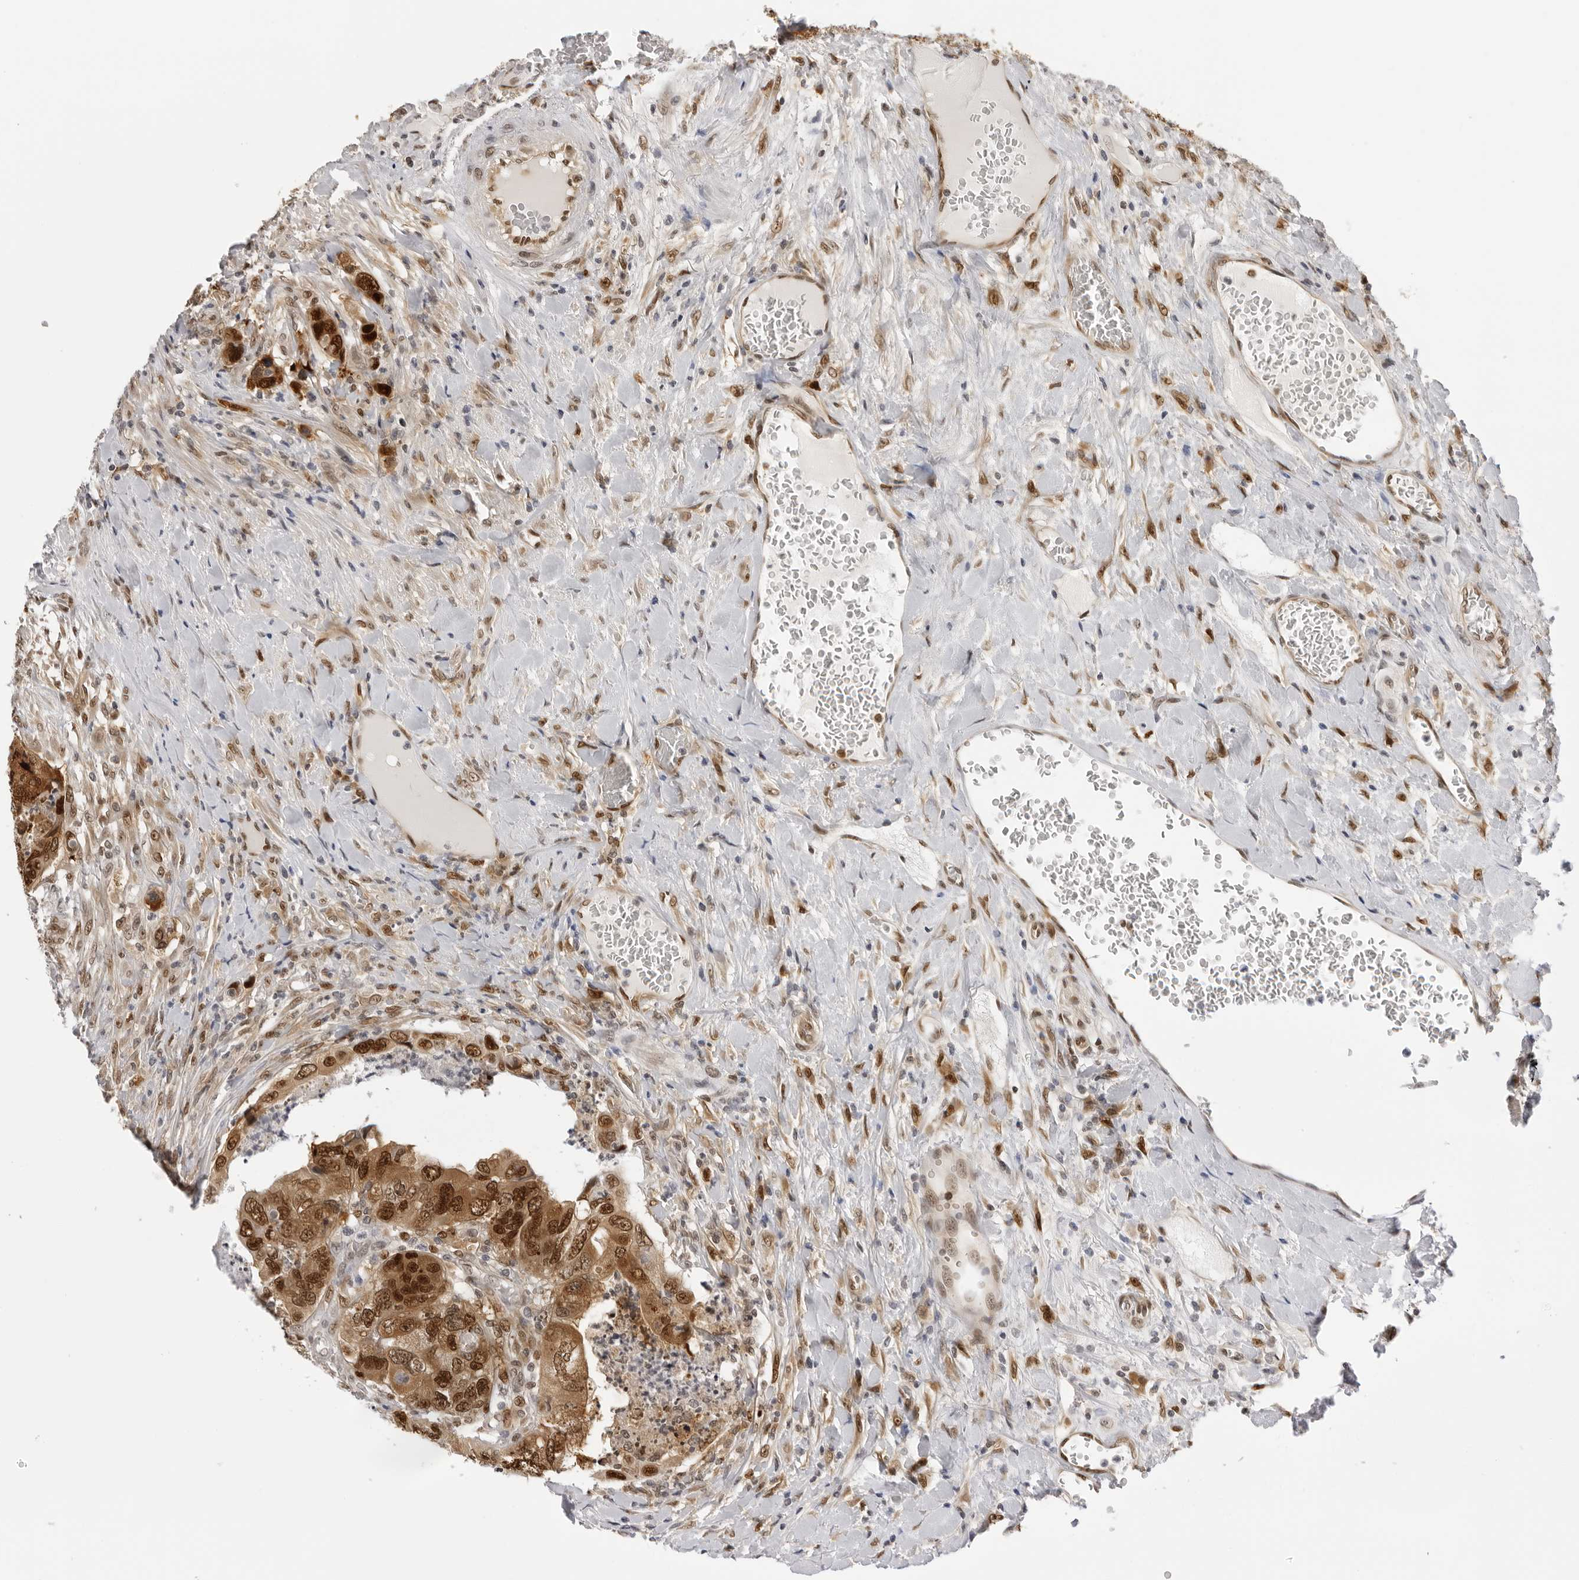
{"staining": {"intensity": "moderate", "quantity": ">75%", "location": "cytoplasmic/membranous,nuclear"}, "tissue": "colorectal cancer", "cell_type": "Tumor cells", "image_type": "cancer", "snomed": [{"axis": "morphology", "description": "Adenocarcinoma, NOS"}, {"axis": "topography", "description": "Rectum"}], "caption": "Immunohistochemistry (IHC) photomicrograph of neoplastic tissue: adenocarcinoma (colorectal) stained using immunohistochemistry (IHC) displays medium levels of moderate protein expression localized specifically in the cytoplasmic/membranous and nuclear of tumor cells, appearing as a cytoplasmic/membranous and nuclear brown color.", "gene": "WDR77", "patient": {"sex": "male", "age": 63}}